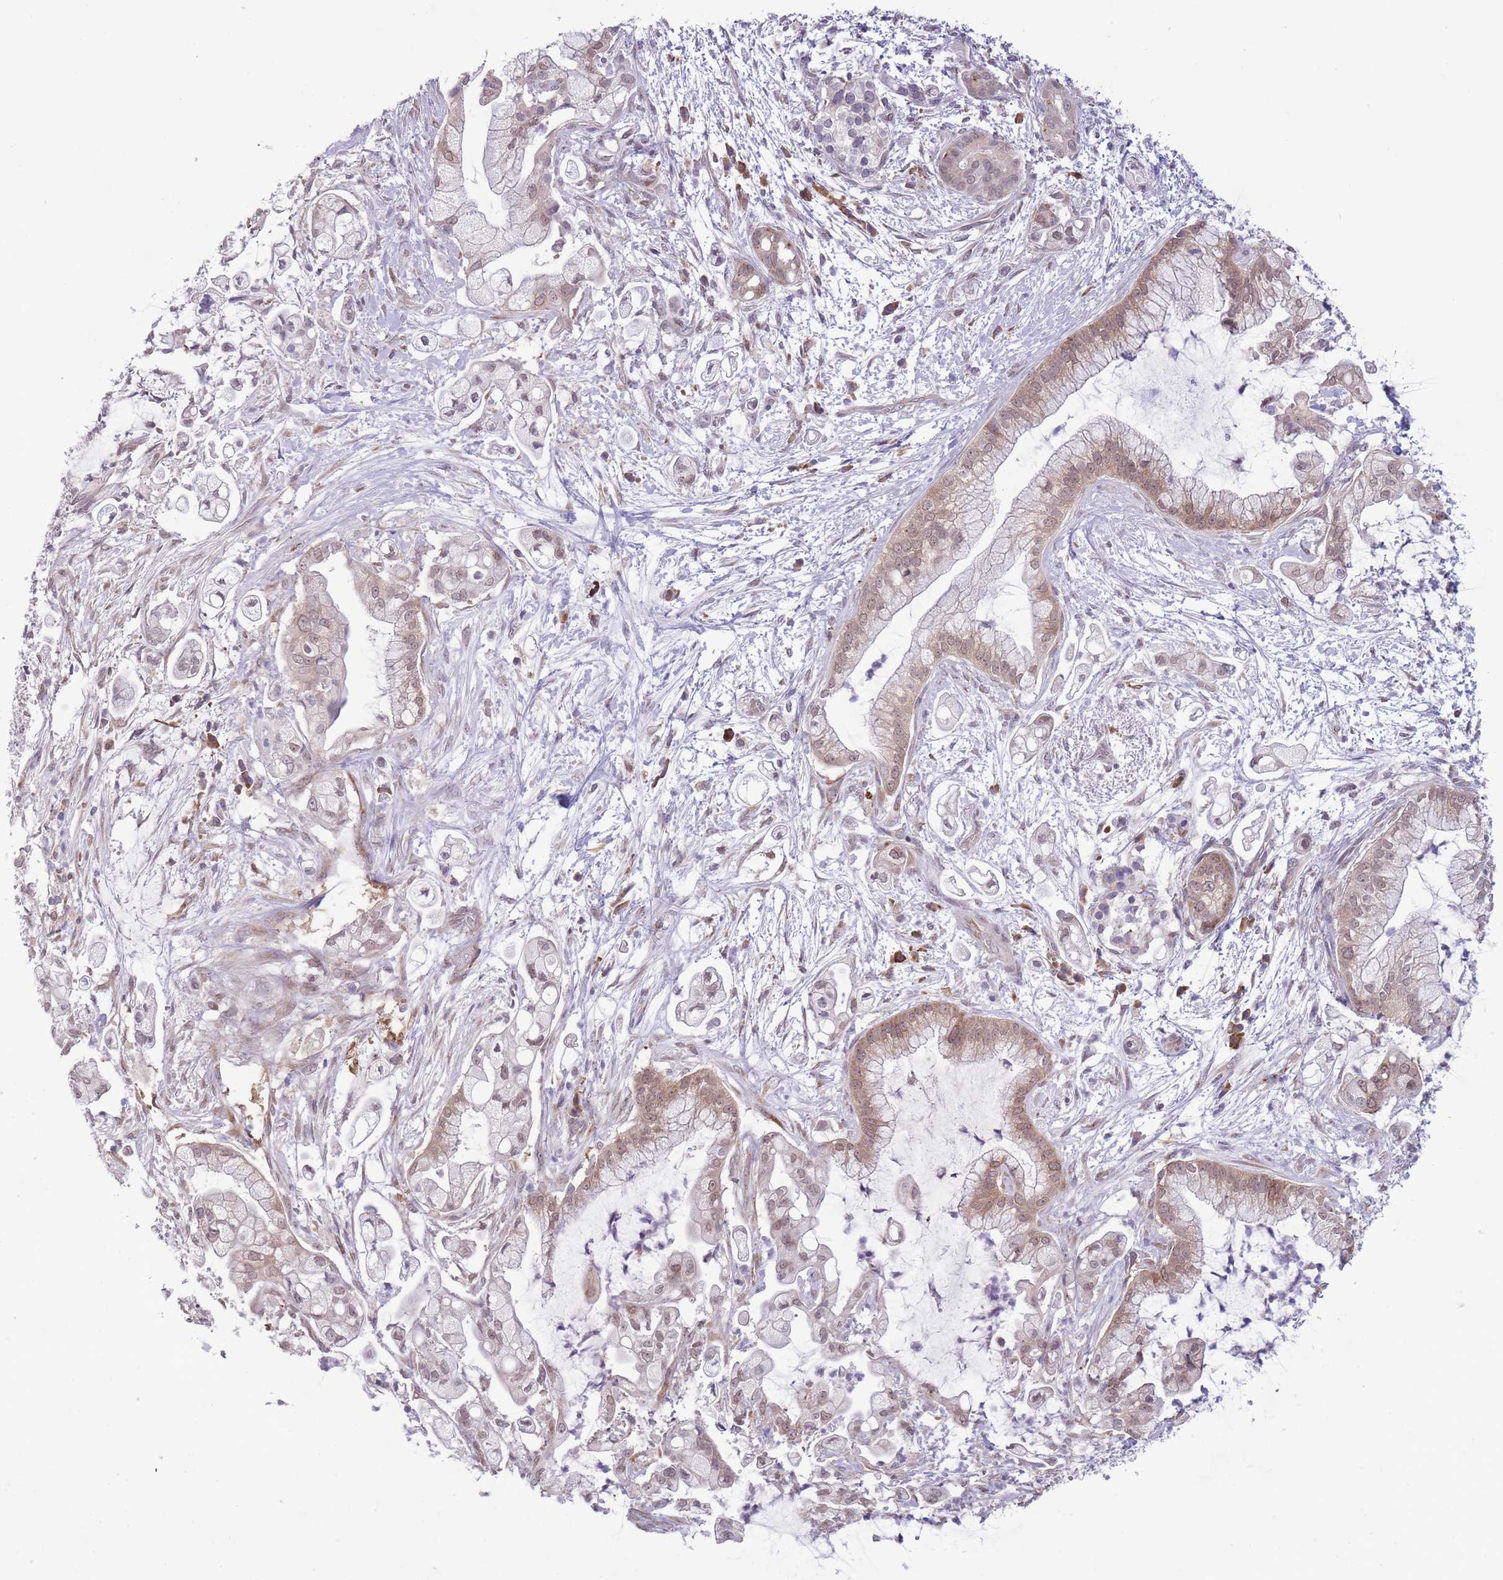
{"staining": {"intensity": "moderate", "quantity": ">75%", "location": "cytoplasmic/membranous,nuclear"}, "tissue": "pancreatic cancer", "cell_type": "Tumor cells", "image_type": "cancer", "snomed": [{"axis": "morphology", "description": "Adenocarcinoma, NOS"}, {"axis": "topography", "description": "Pancreas"}], "caption": "An immunohistochemistry histopathology image of tumor tissue is shown. Protein staining in brown highlights moderate cytoplasmic/membranous and nuclear positivity in pancreatic cancer (adenocarcinoma) within tumor cells. The staining was performed using DAB, with brown indicating positive protein expression. Nuclei are stained blue with hematoxylin.", "gene": "TMEM121", "patient": {"sex": "female", "age": 69}}